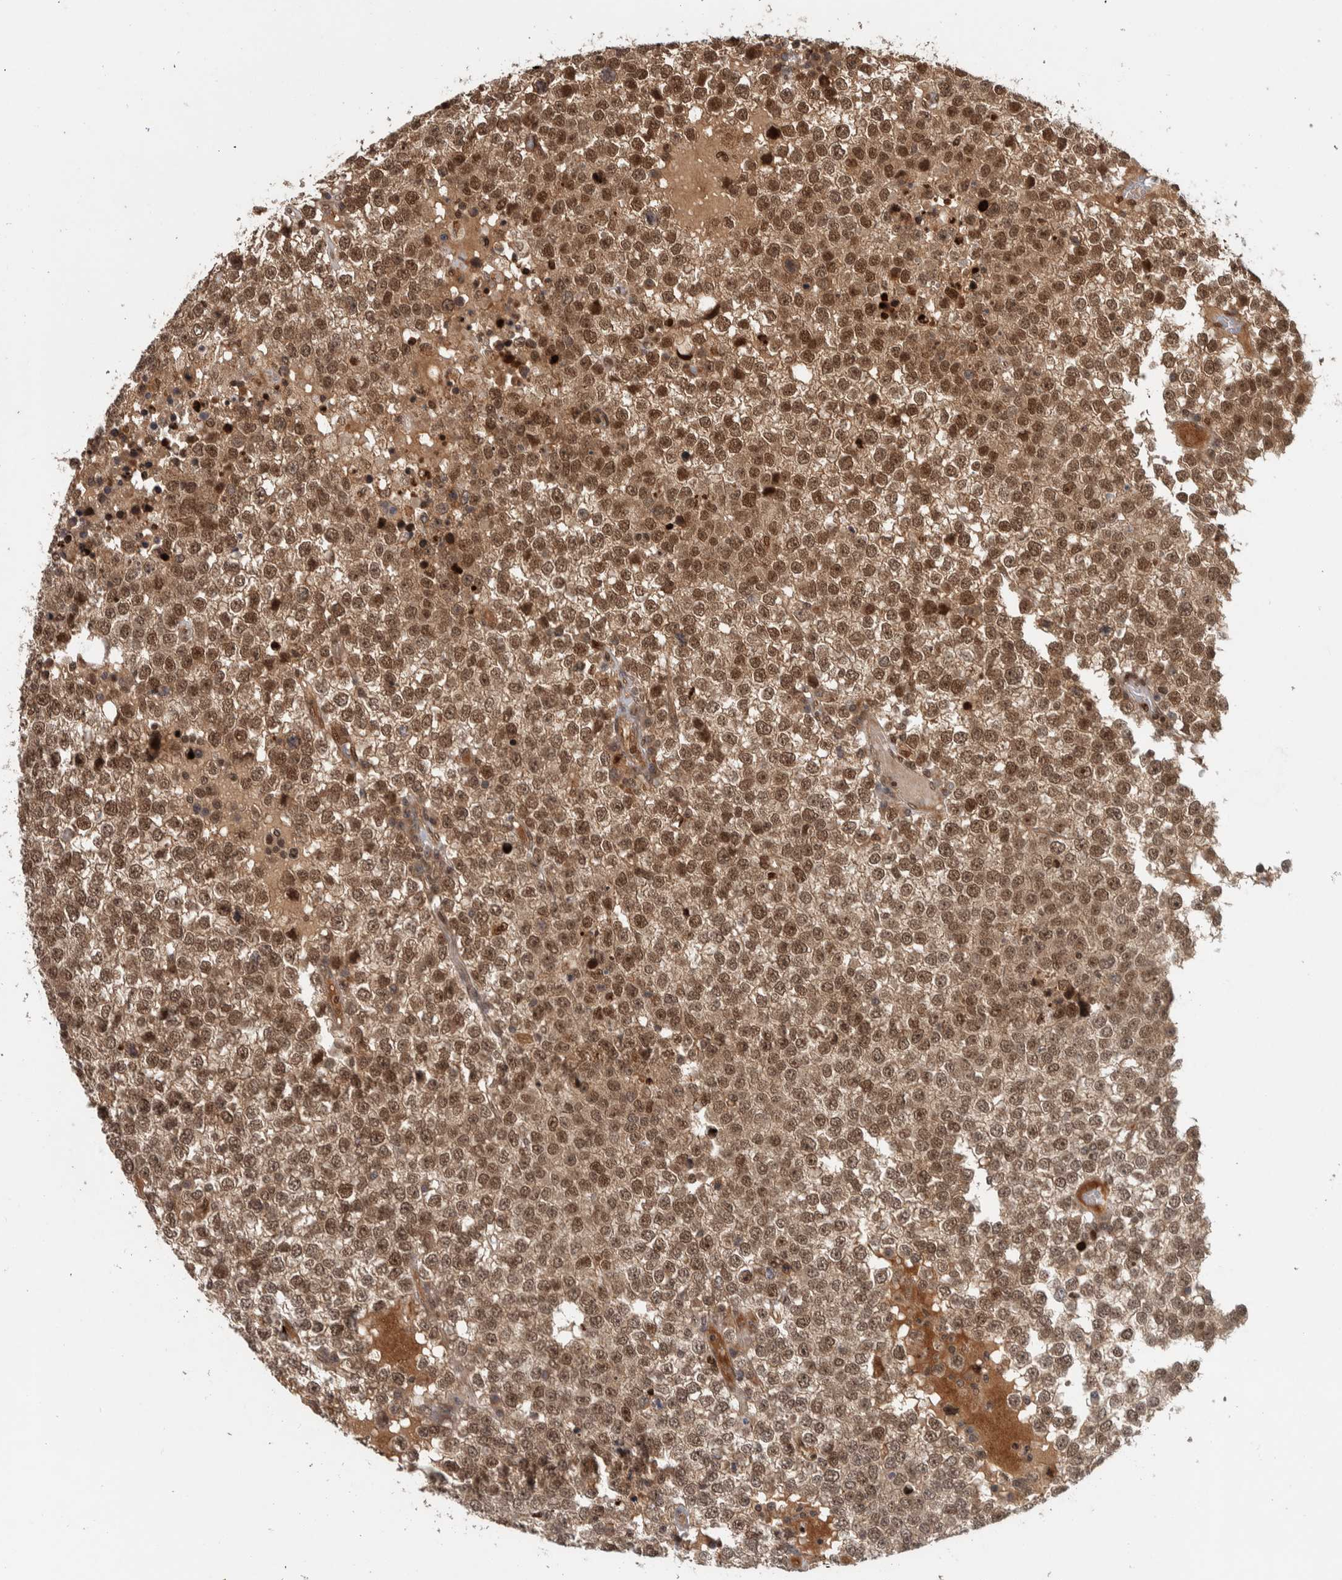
{"staining": {"intensity": "moderate", "quantity": ">75%", "location": "nuclear"}, "tissue": "testis cancer", "cell_type": "Tumor cells", "image_type": "cancer", "snomed": [{"axis": "morphology", "description": "Seminoma, NOS"}, {"axis": "topography", "description": "Testis"}], "caption": "Immunohistochemical staining of testis seminoma reveals medium levels of moderate nuclear positivity in about >75% of tumor cells.", "gene": "RPS6KA4", "patient": {"sex": "male", "age": 65}}